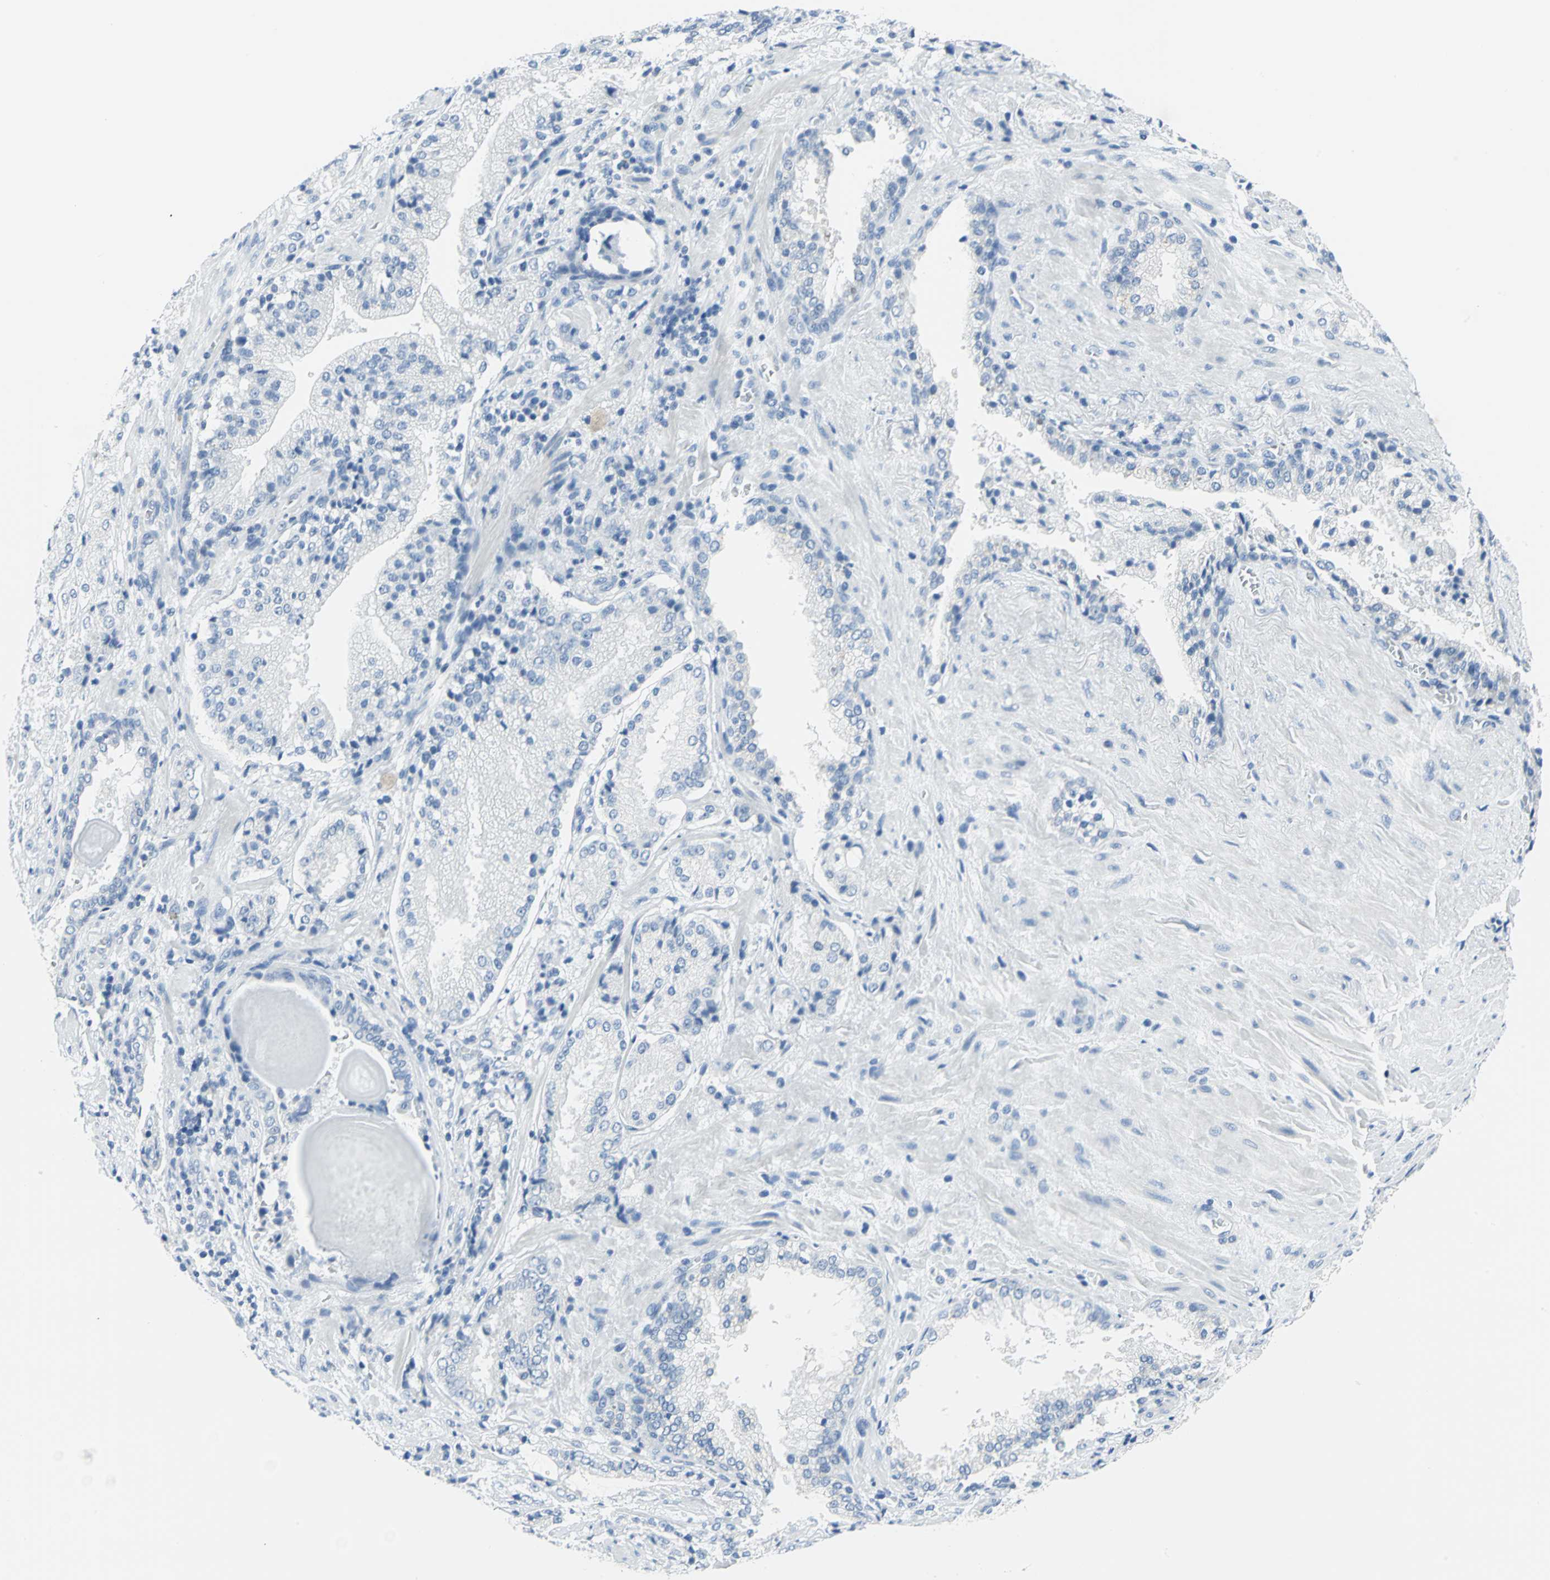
{"staining": {"intensity": "negative", "quantity": "none", "location": "none"}, "tissue": "prostate cancer", "cell_type": "Tumor cells", "image_type": "cancer", "snomed": [{"axis": "morphology", "description": "Adenocarcinoma, High grade"}, {"axis": "topography", "description": "Prostate"}], "caption": "Immunohistochemical staining of prostate cancer reveals no significant positivity in tumor cells. The staining is performed using DAB (3,3'-diaminobenzidine) brown chromogen with nuclei counter-stained in using hematoxylin.", "gene": "PKLR", "patient": {"sex": "male", "age": 58}}